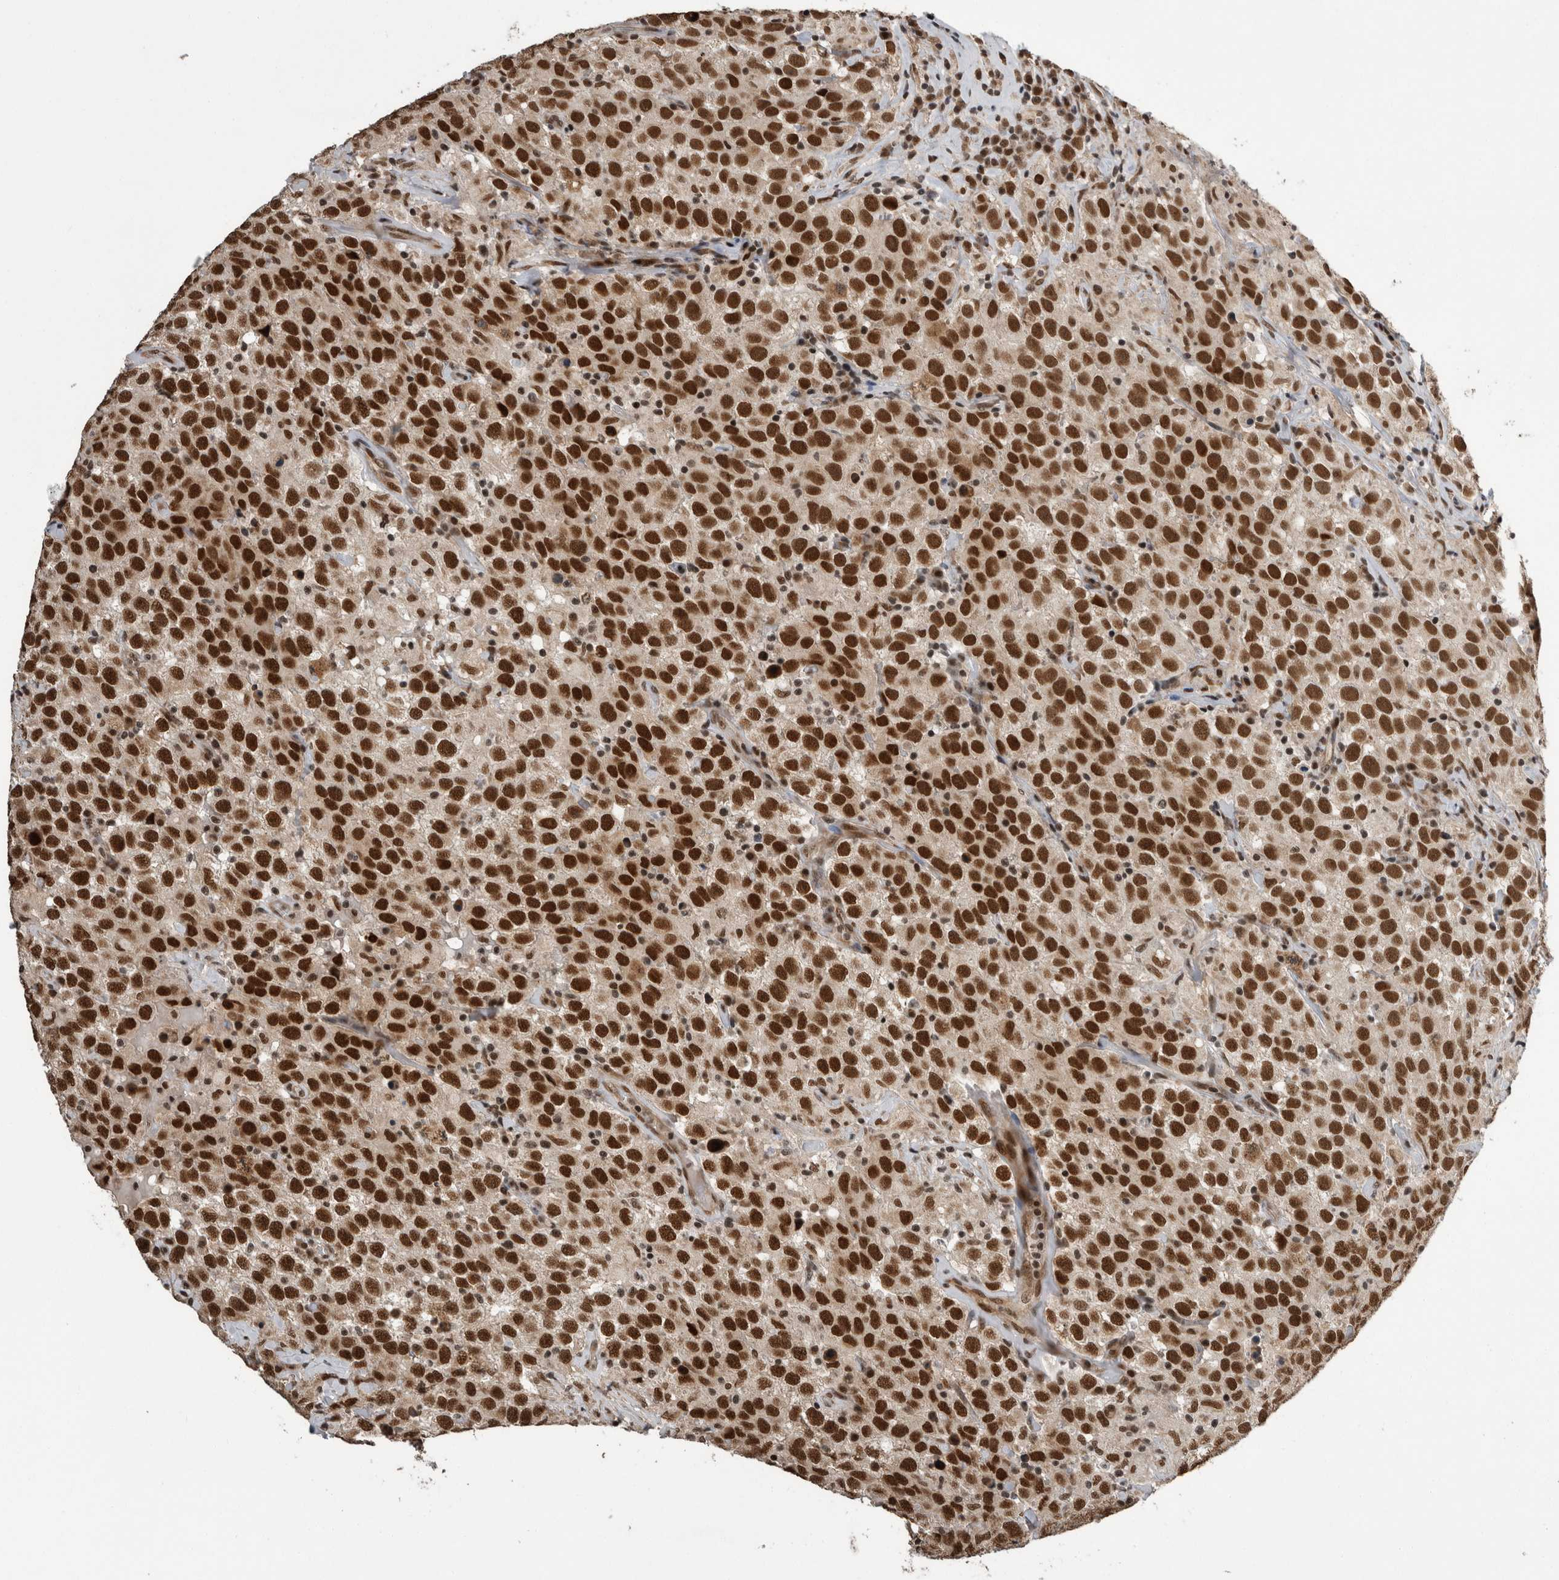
{"staining": {"intensity": "strong", "quantity": ">75%", "location": "nuclear"}, "tissue": "testis cancer", "cell_type": "Tumor cells", "image_type": "cancer", "snomed": [{"axis": "morphology", "description": "Seminoma, NOS"}, {"axis": "topography", "description": "Testis"}], "caption": "Seminoma (testis) stained with a protein marker reveals strong staining in tumor cells.", "gene": "CPSF2", "patient": {"sex": "male", "age": 41}}